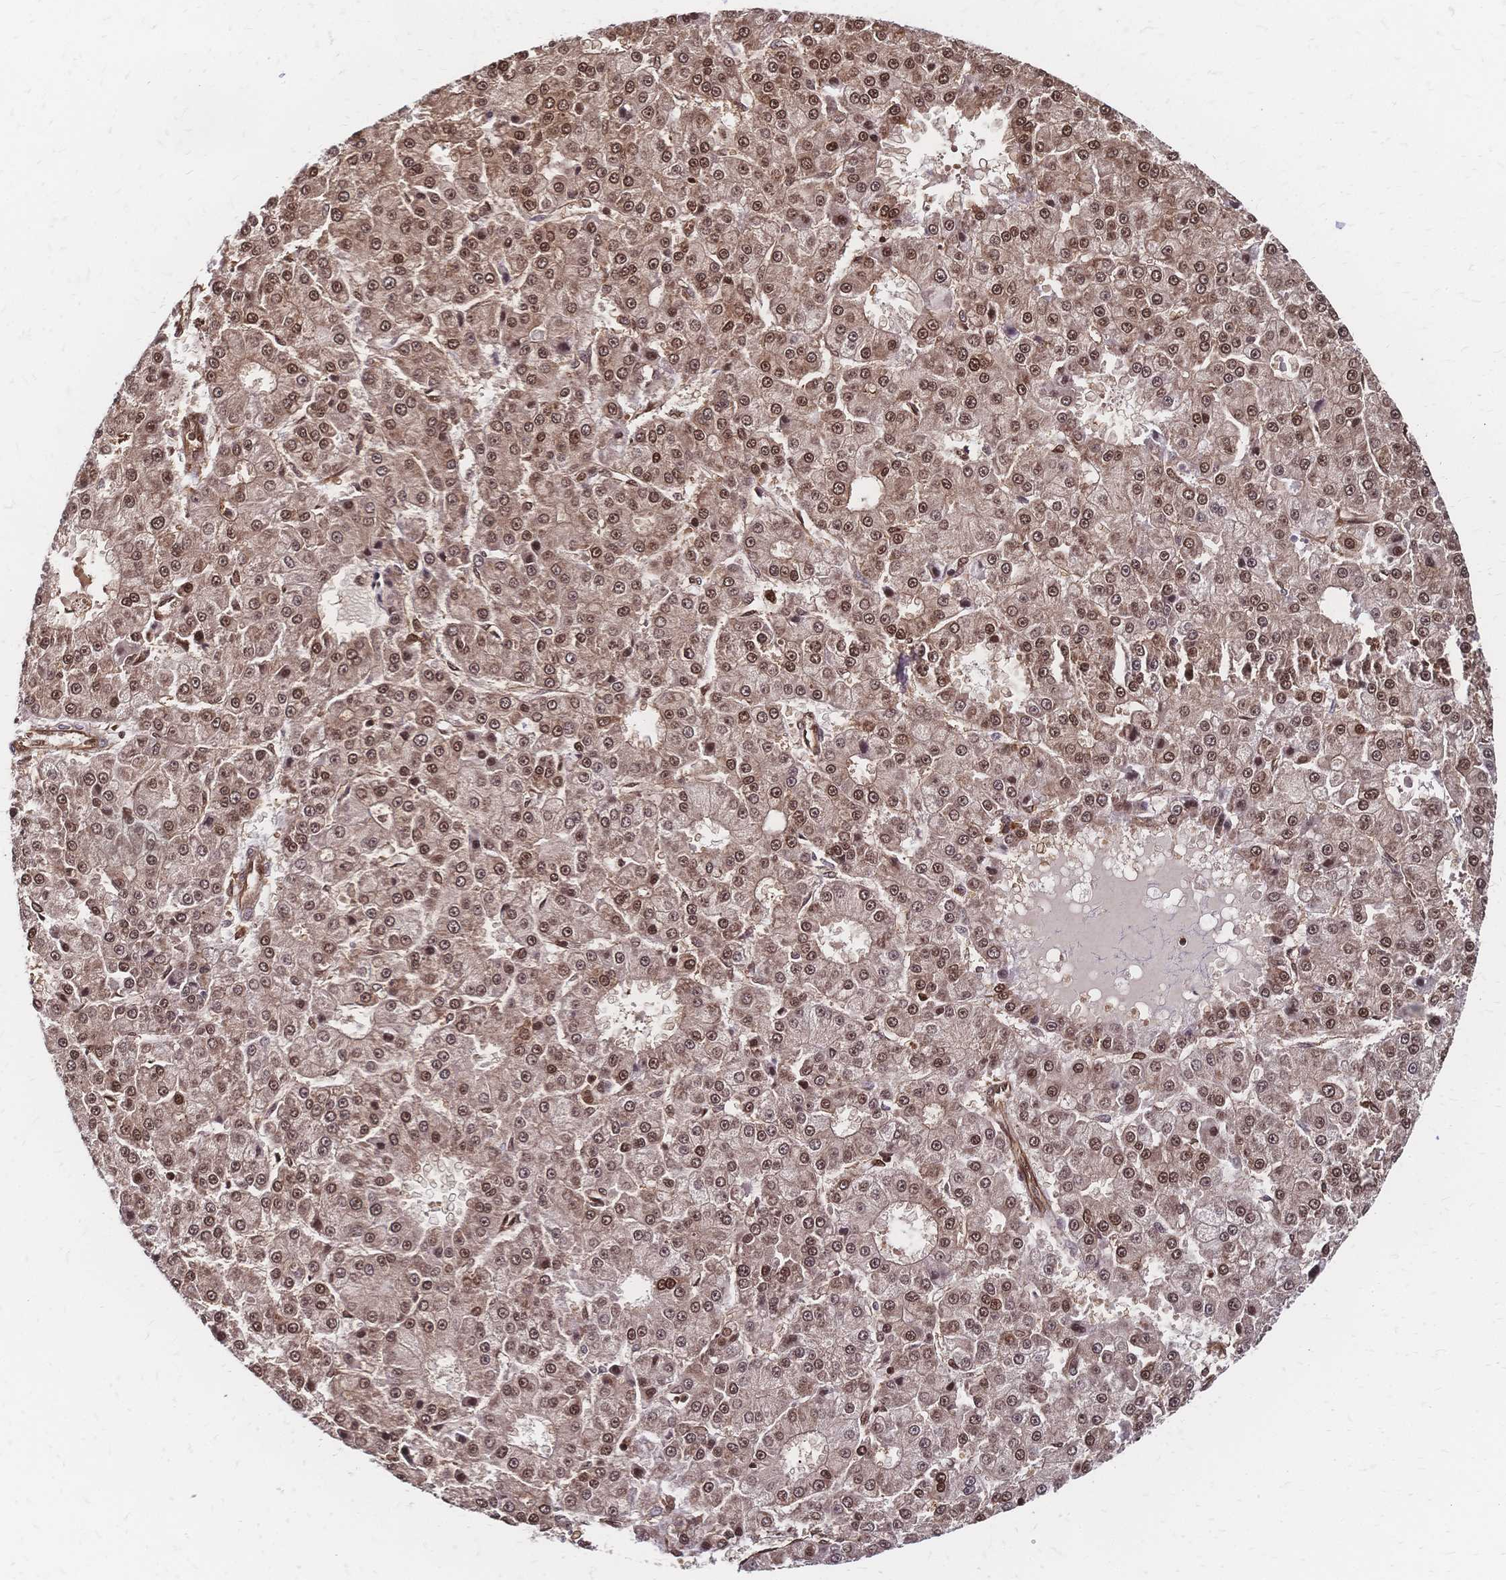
{"staining": {"intensity": "moderate", "quantity": ">75%", "location": "nuclear"}, "tissue": "liver cancer", "cell_type": "Tumor cells", "image_type": "cancer", "snomed": [{"axis": "morphology", "description": "Carcinoma, Hepatocellular, NOS"}, {"axis": "topography", "description": "Liver"}], "caption": "This is a histology image of immunohistochemistry (IHC) staining of liver cancer, which shows moderate staining in the nuclear of tumor cells.", "gene": "HDGF", "patient": {"sex": "male", "age": 70}}